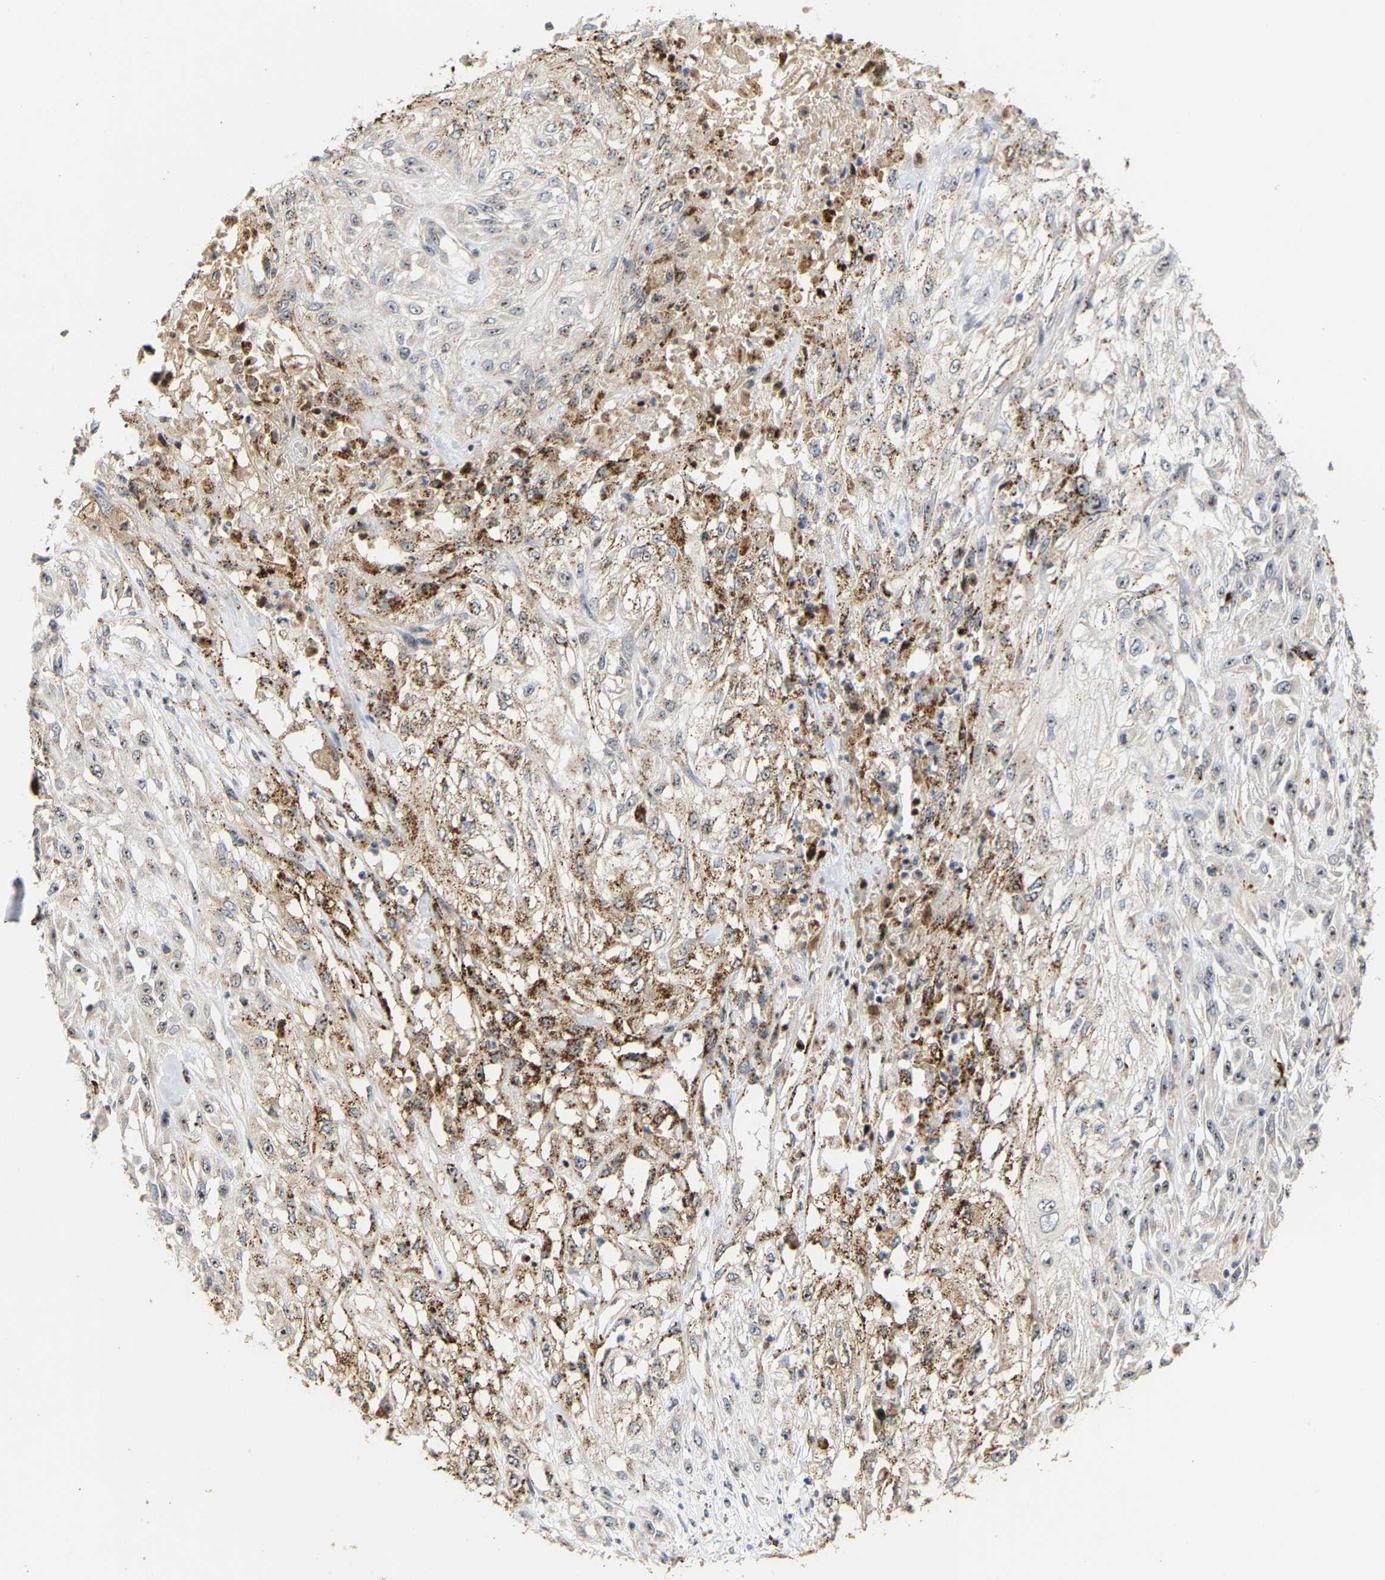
{"staining": {"intensity": "moderate", "quantity": "25%-75%", "location": "cytoplasmic/membranous,nuclear"}, "tissue": "skin cancer", "cell_type": "Tumor cells", "image_type": "cancer", "snomed": [{"axis": "morphology", "description": "Squamous cell carcinoma, NOS"}, {"axis": "morphology", "description": "Squamous cell carcinoma, metastatic, NOS"}, {"axis": "topography", "description": "Skin"}, {"axis": "topography", "description": "Lymph node"}], "caption": "IHC staining of squamous cell carcinoma (skin), which reveals medium levels of moderate cytoplasmic/membranous and nuclear staining in about 25%-75% of tumor cells indicating moderate cytoplasmic/membranous and nuclear protein staining. The staining was performed using DAB (brown) for protein detection and nuclei were counterstained in hematoxylin (blue).", "gene": "NOP58", "patient": {"sex": "male", "age": 75}}